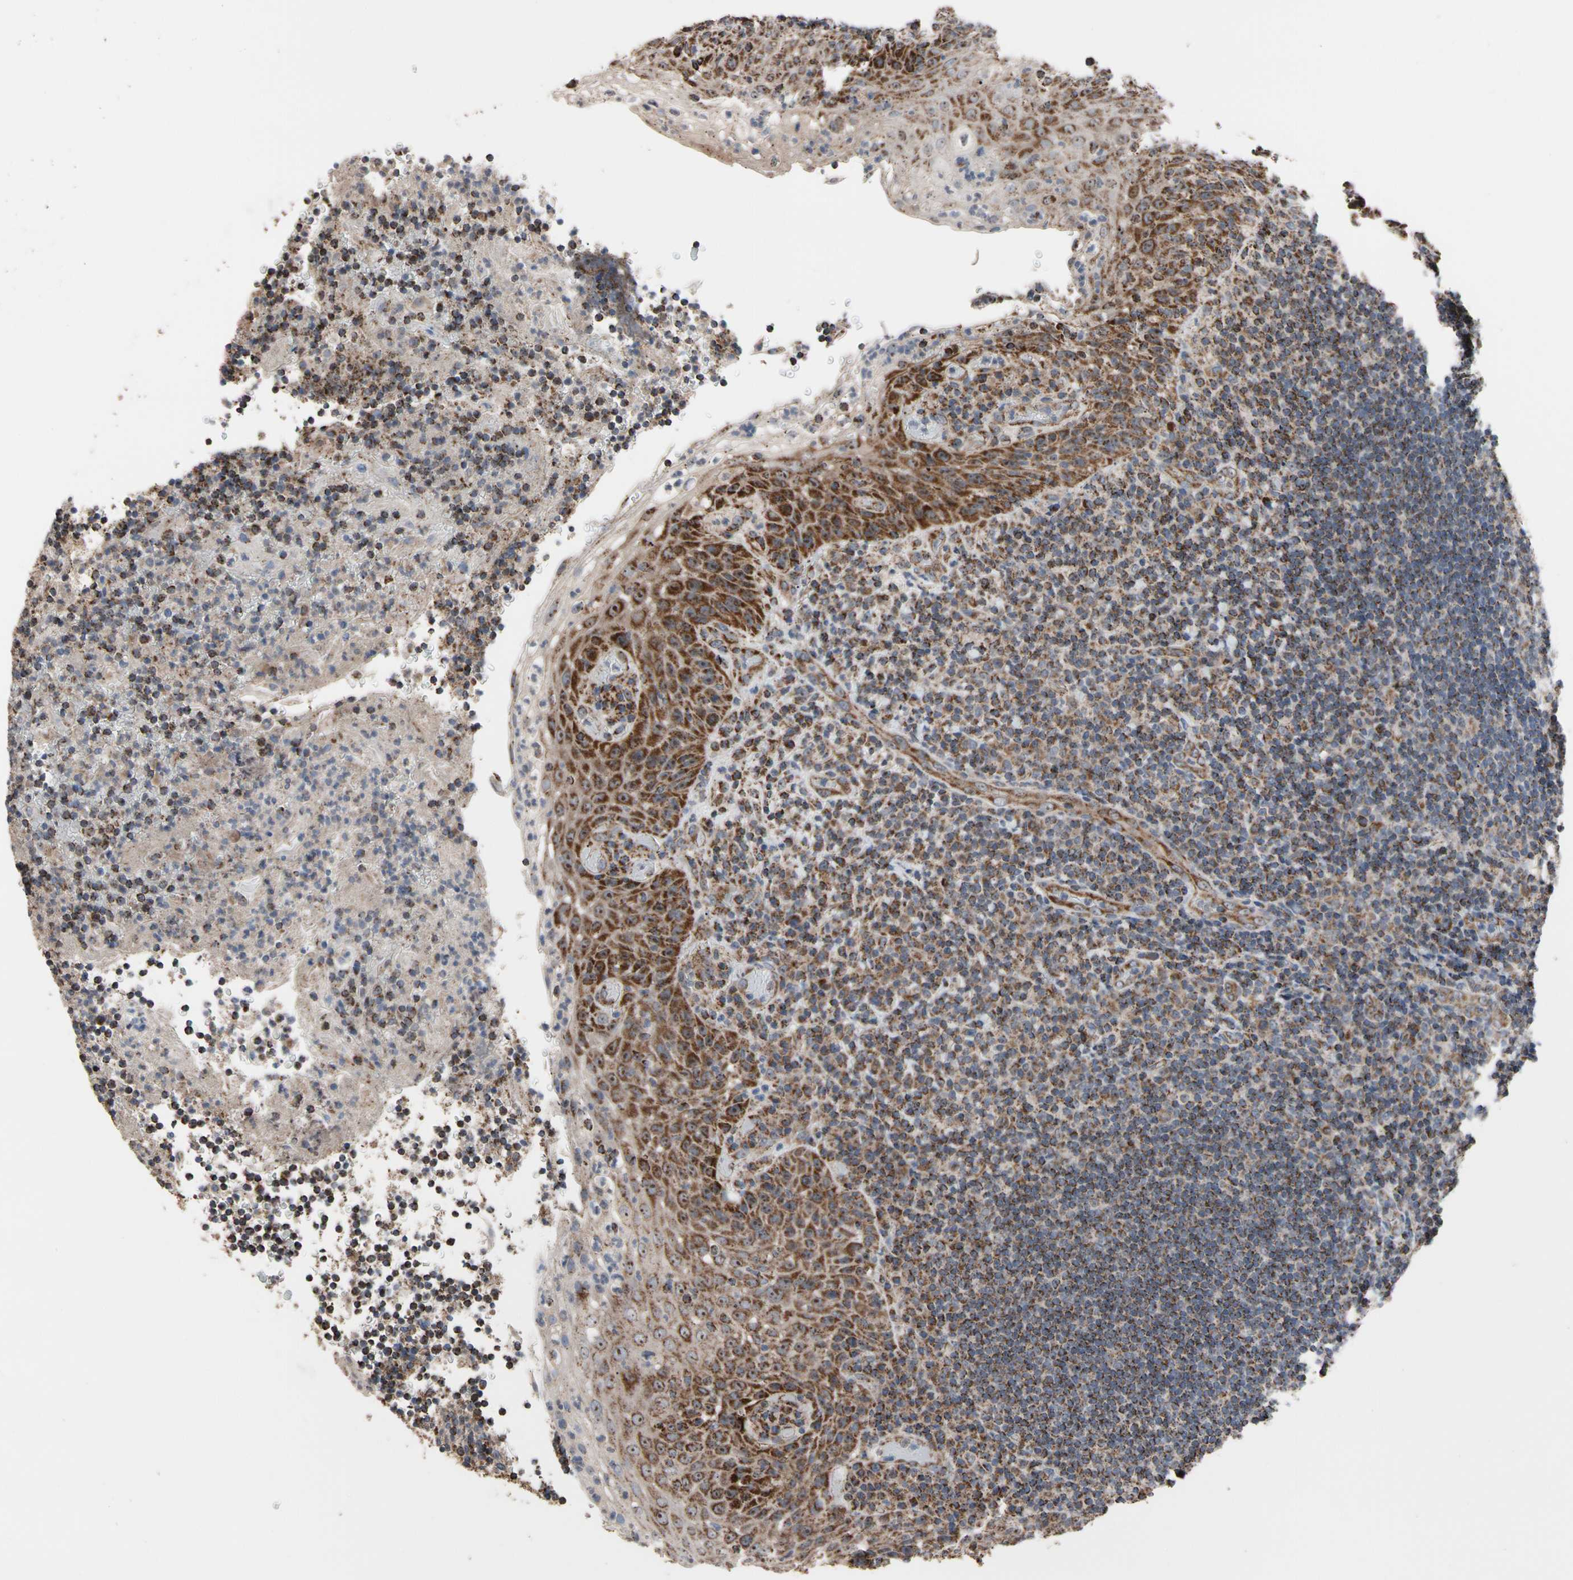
{"staining": {"intensity": "strong", "quantity": ">75%", "location": "cytoplasmic/membranous"}, "tissue": "lymphoma", "cell_type": "Tumor cells", "image_type": "cancer", "snomed": [{"axis": "morphology", "description": "Malignant lymphoma, non-Hodgkin's type, High grade"}, {"axis": "topography", "description": "Tonsil"}], "caption": "High-grade malignant lymphoma, non-Hodgkin's type stained with a brown dye demonstrates strong cytoplasmic/membranous positive positivity in about >75% of tumor cells.", "gene": "FAM110B", "patient": {"sex": "female", "age": 36}}